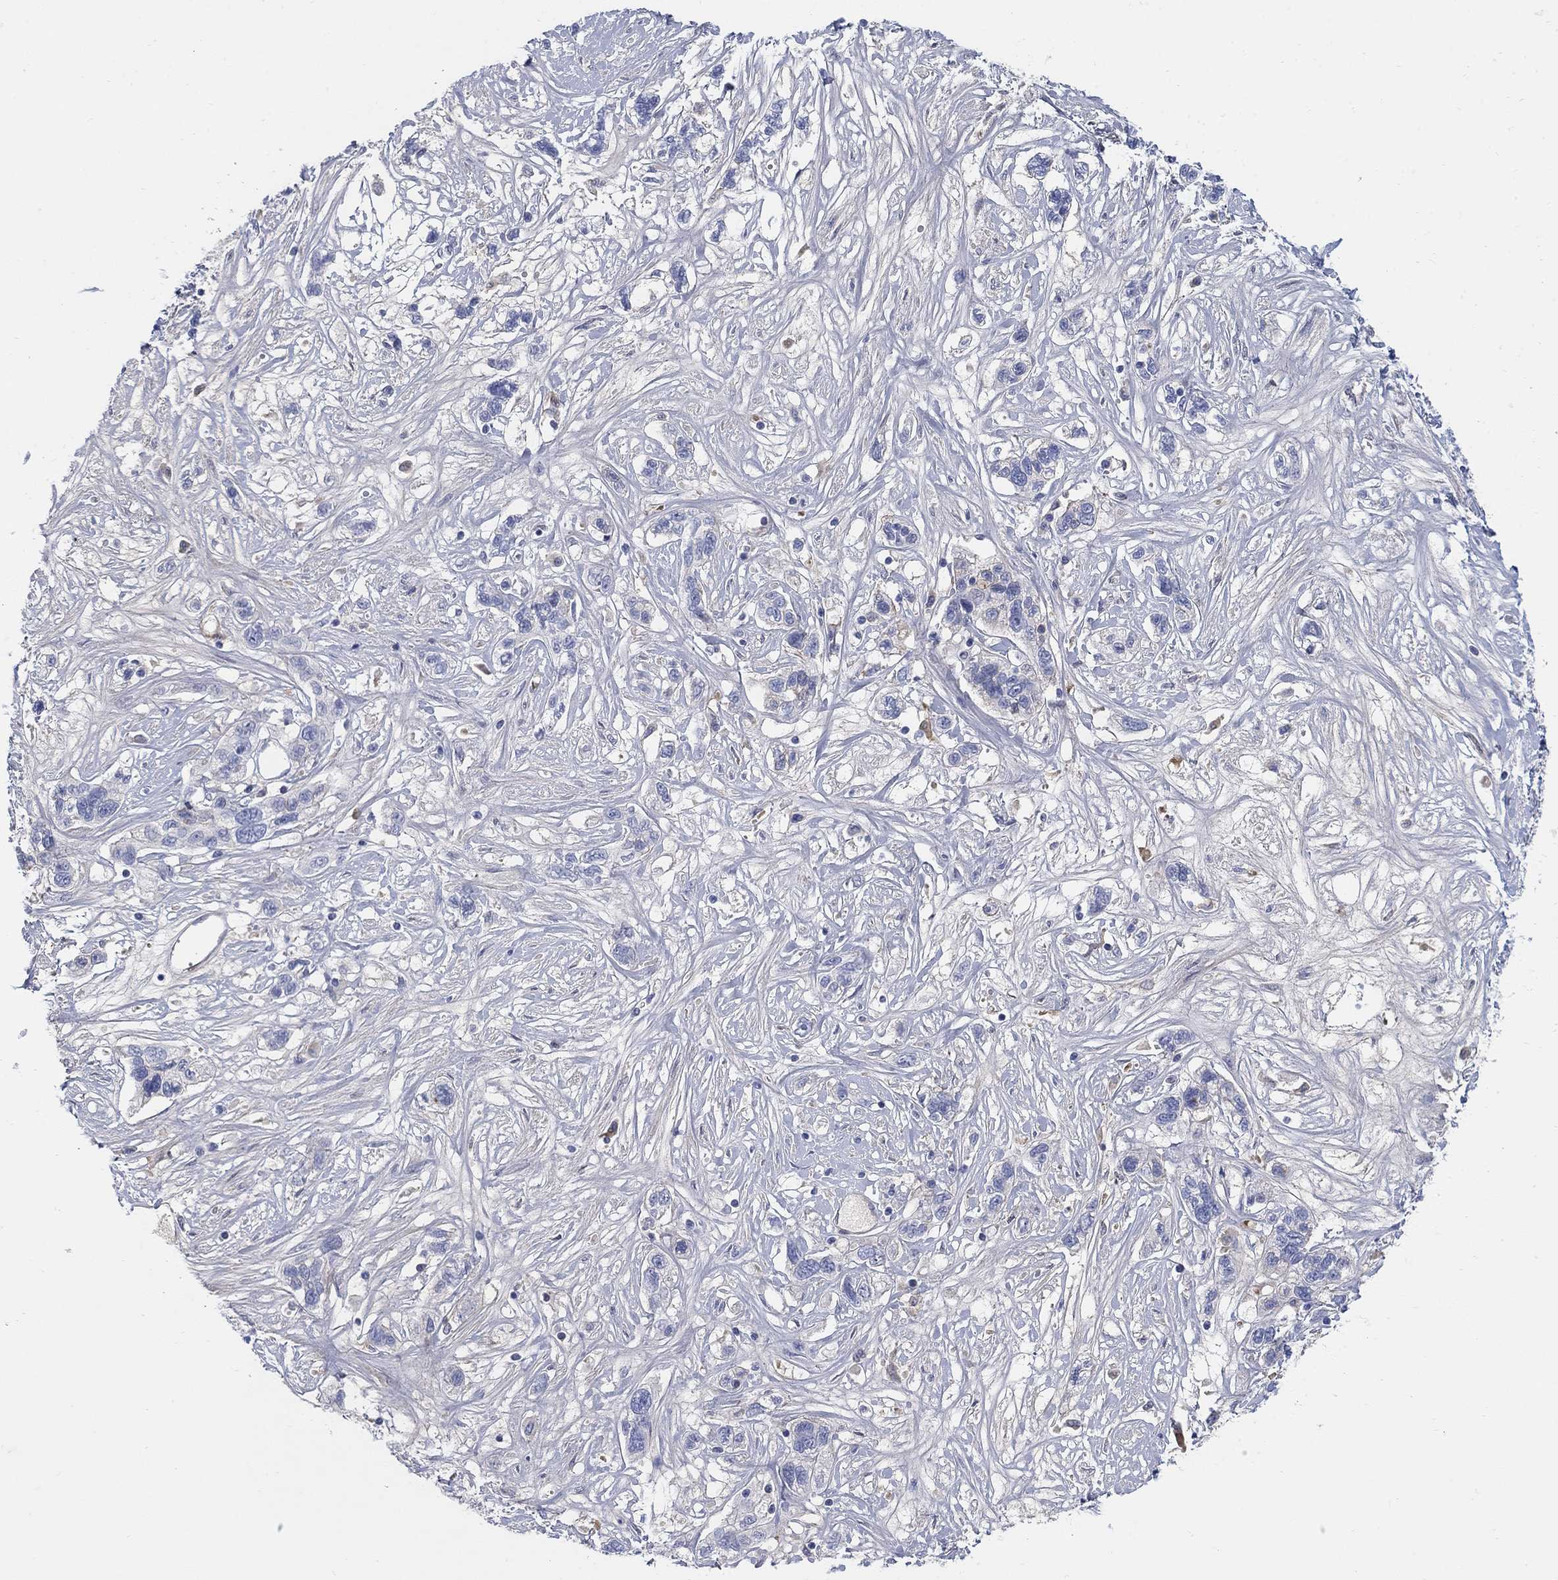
{"staining": {"intensity": "negative", "quantity": "none", "location": "none"}, "tissue": "liver cancer", "cell_type": "Tumor cells", "image_type": "cancer", "snomed": [{"axis": "morphology", "description": "Adenocarcinoma, NOS"}, {"axis": "morphology", "description": "Cholangiocarcinoma"}, {"axis": "topography", "description": "Liver"}], "caption": "Immunohistochemistry of liver adenocarcinoma displays no staining in tumor cells.", "gene": "HEATR4", "patient": {"sex": "male", "age": 64}}